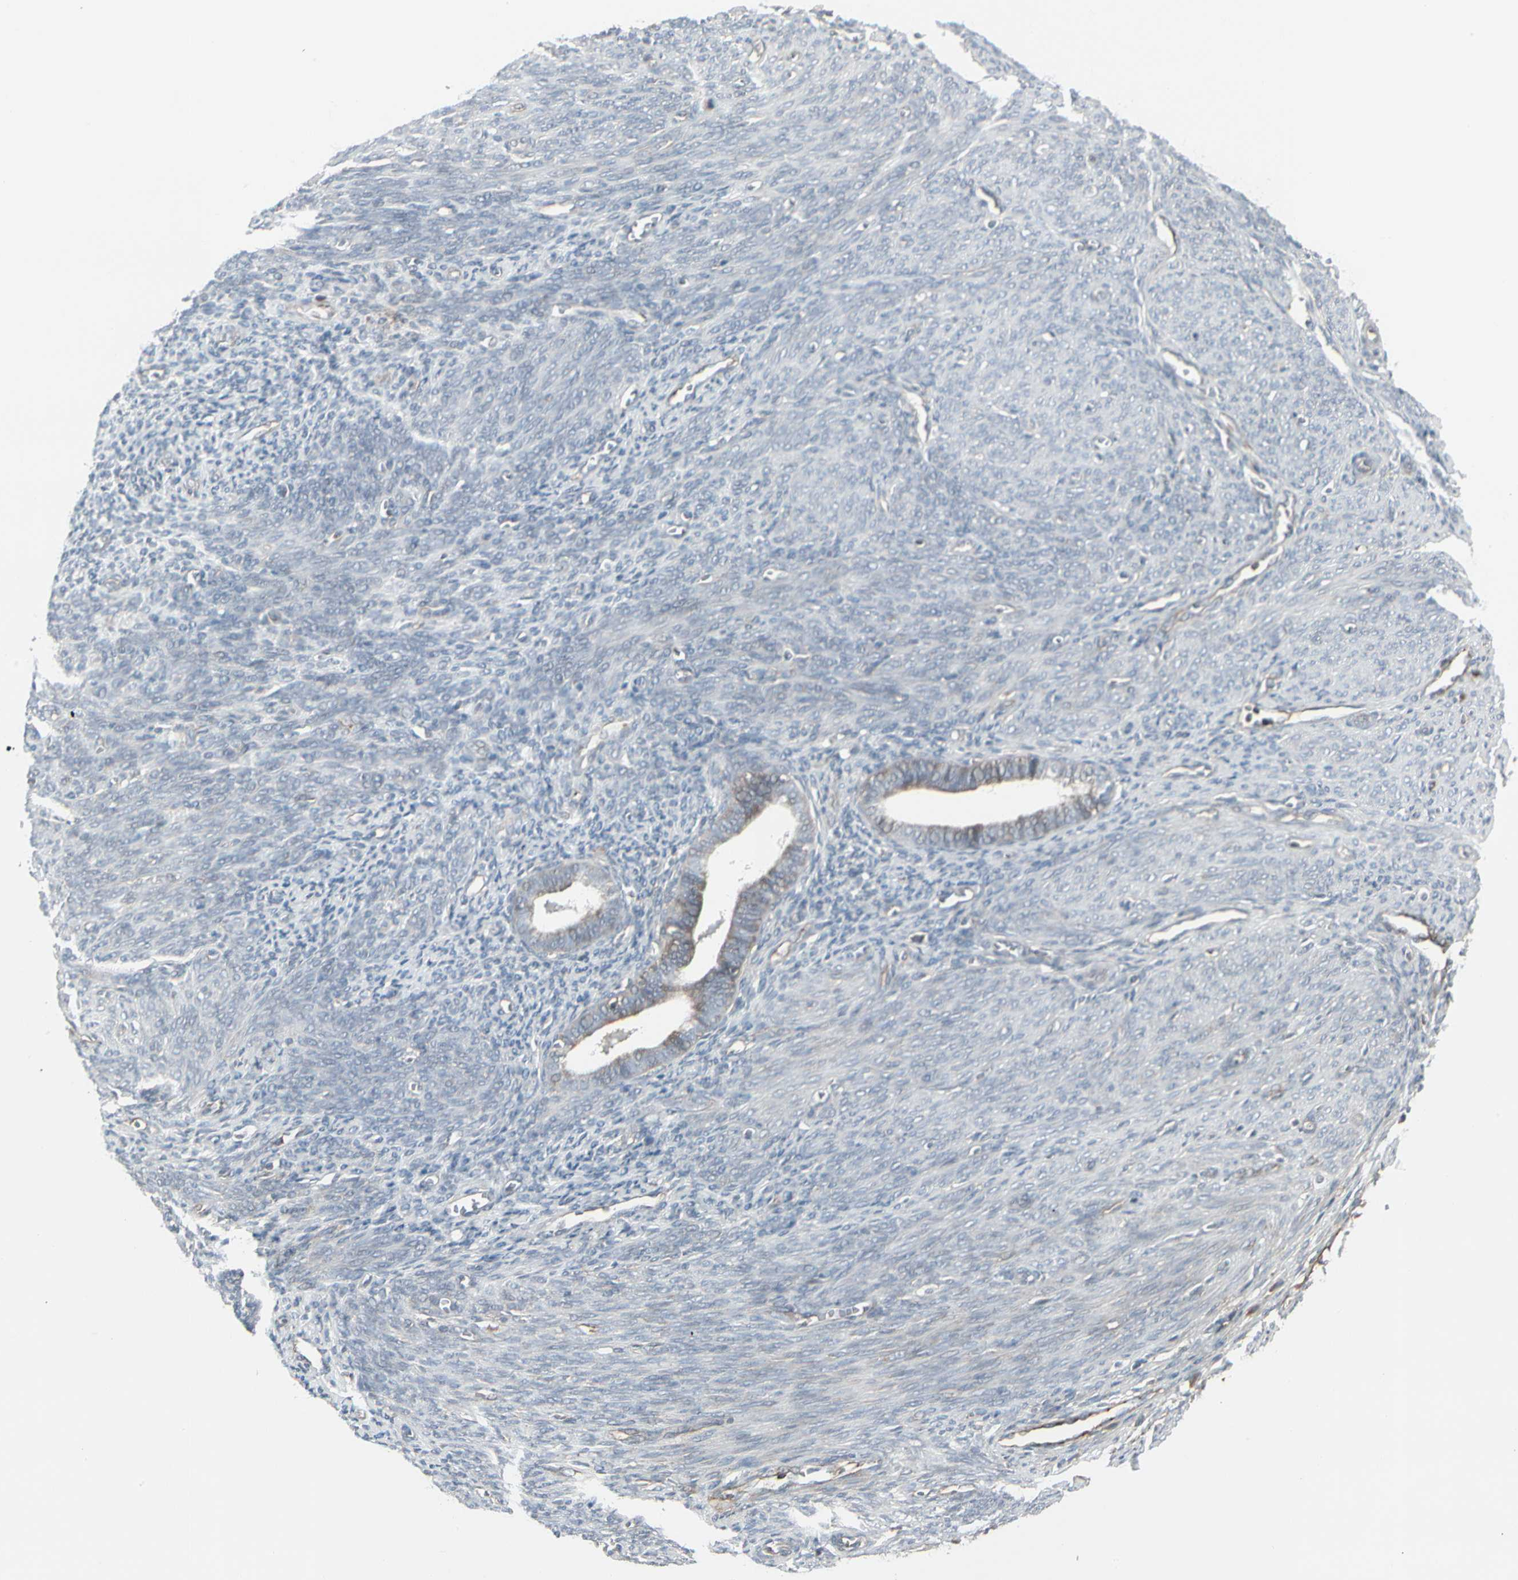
{"staining": {"intensity": "negative", "quantity": "none", "location": "none"}, "tissue": "endometrium", "cell_type": "Cells in endometrial stroma", "image_type": "normal", "snomed": [{"axis": "morphology", "description": "Normal tissue, NOS"}, {"axis": "topography", "description": "Uterus"}], "caption": "Immunohistochemistry image of benign endometrium: endometrium stained with DAB shows no significant protein positivity in cells in endometrial stroma. The staining is performed using DAB brown chromogen with nuclei counter-stained in using hematoxylin.", "gene": "EPS15", "patient": {"sex": "female", "age": 83}}